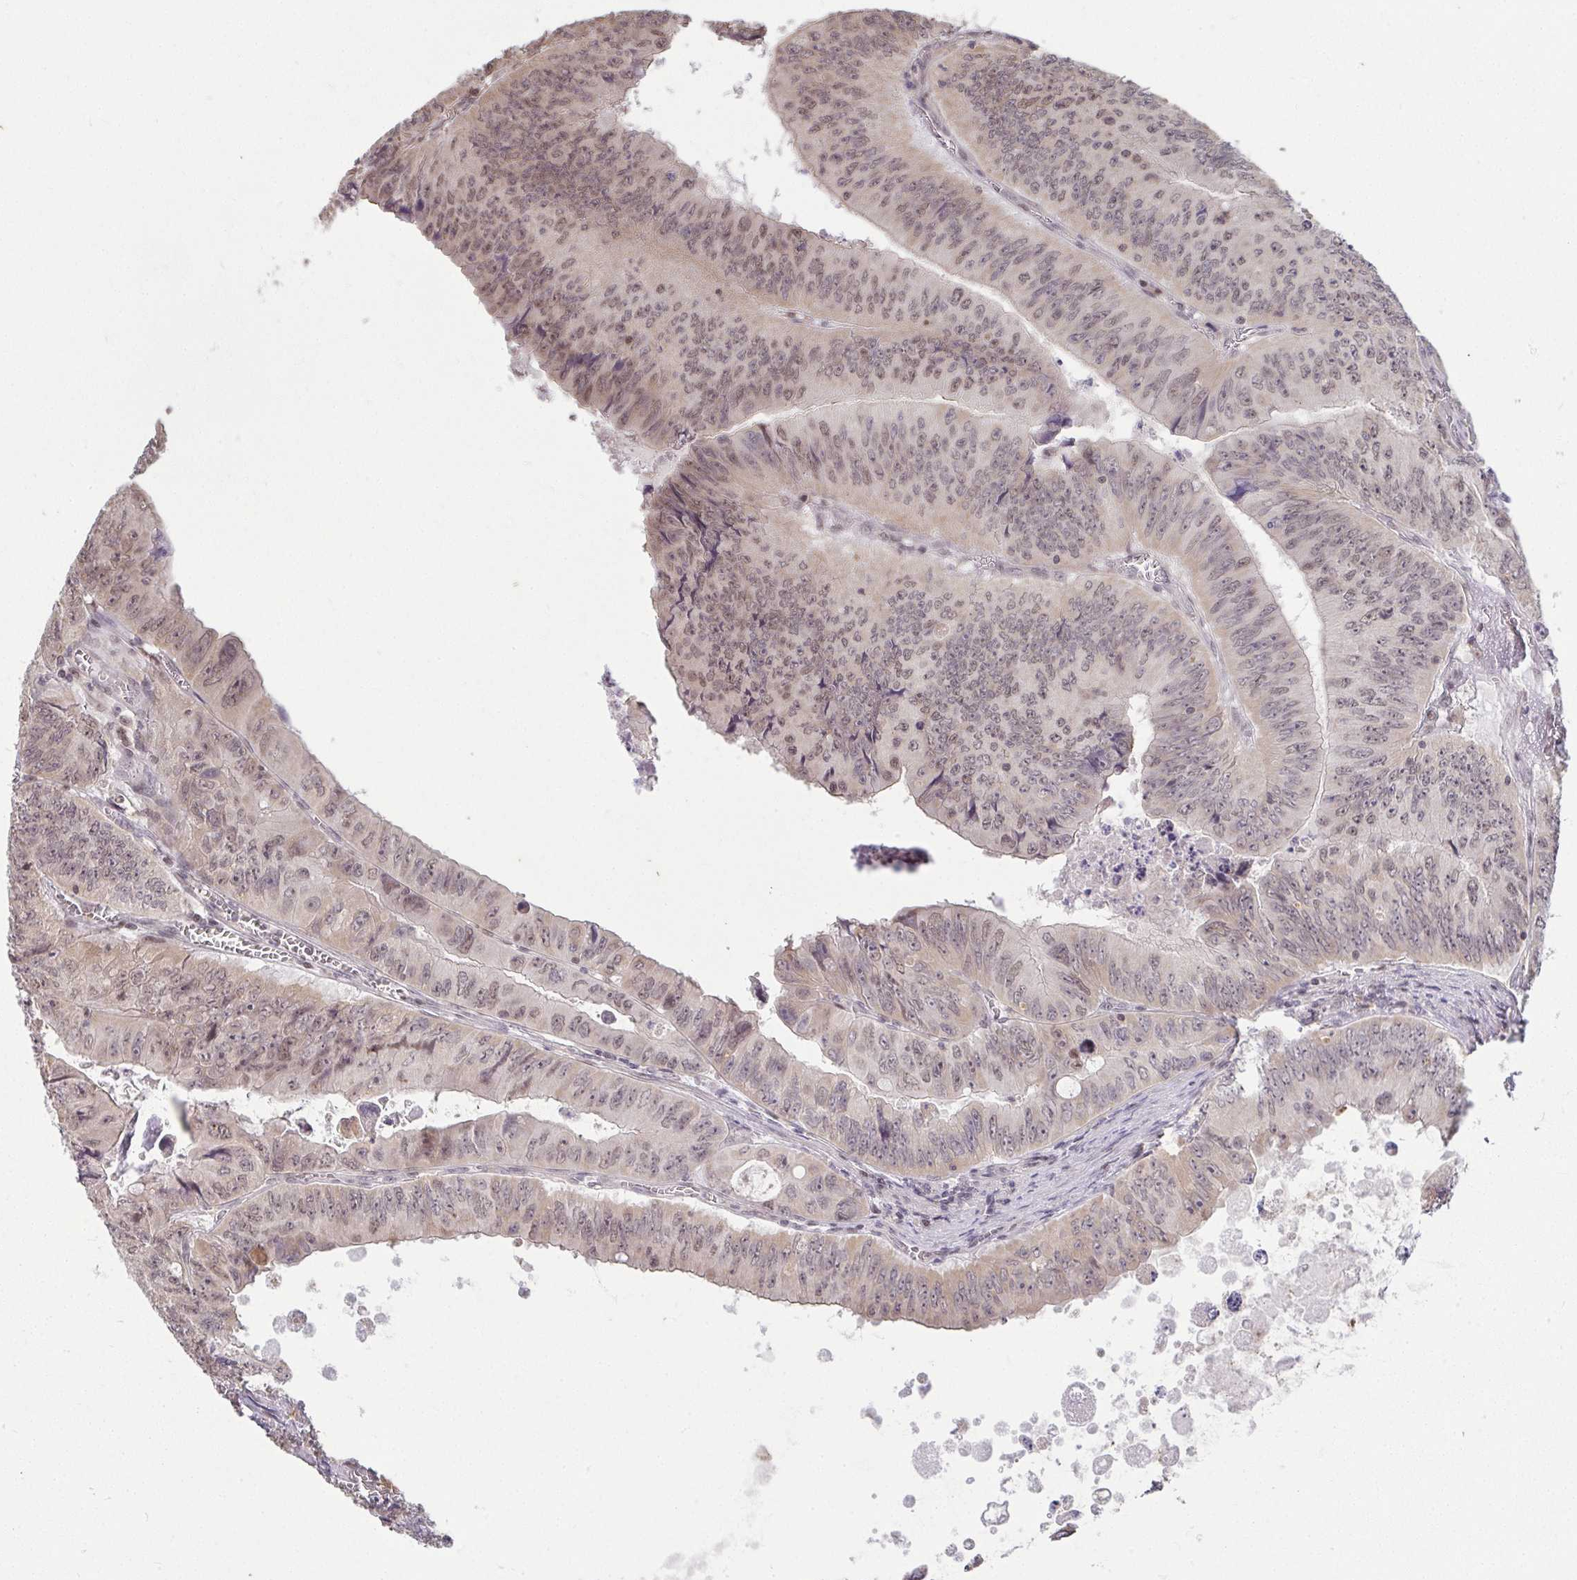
{"staining": {"intensity": "weak", "quantity": ">75%", "location": "cytoplasmic/membranous,nuclear"}, "tissue": "colorectal cancer", "cell_type": "Tumor cells", "image_type": "cancer", "snomed": [{"axis": "morphology", "description": "Adenocarcinoma, NOS"}, {"axis": "topography", "description": "Colon"}], "caption": "Colorectal cancer stained with a protein marker shows weak staining in tumor cells.", "gene": "SAP30", "patient": {"sex": "female", "age": 84}}